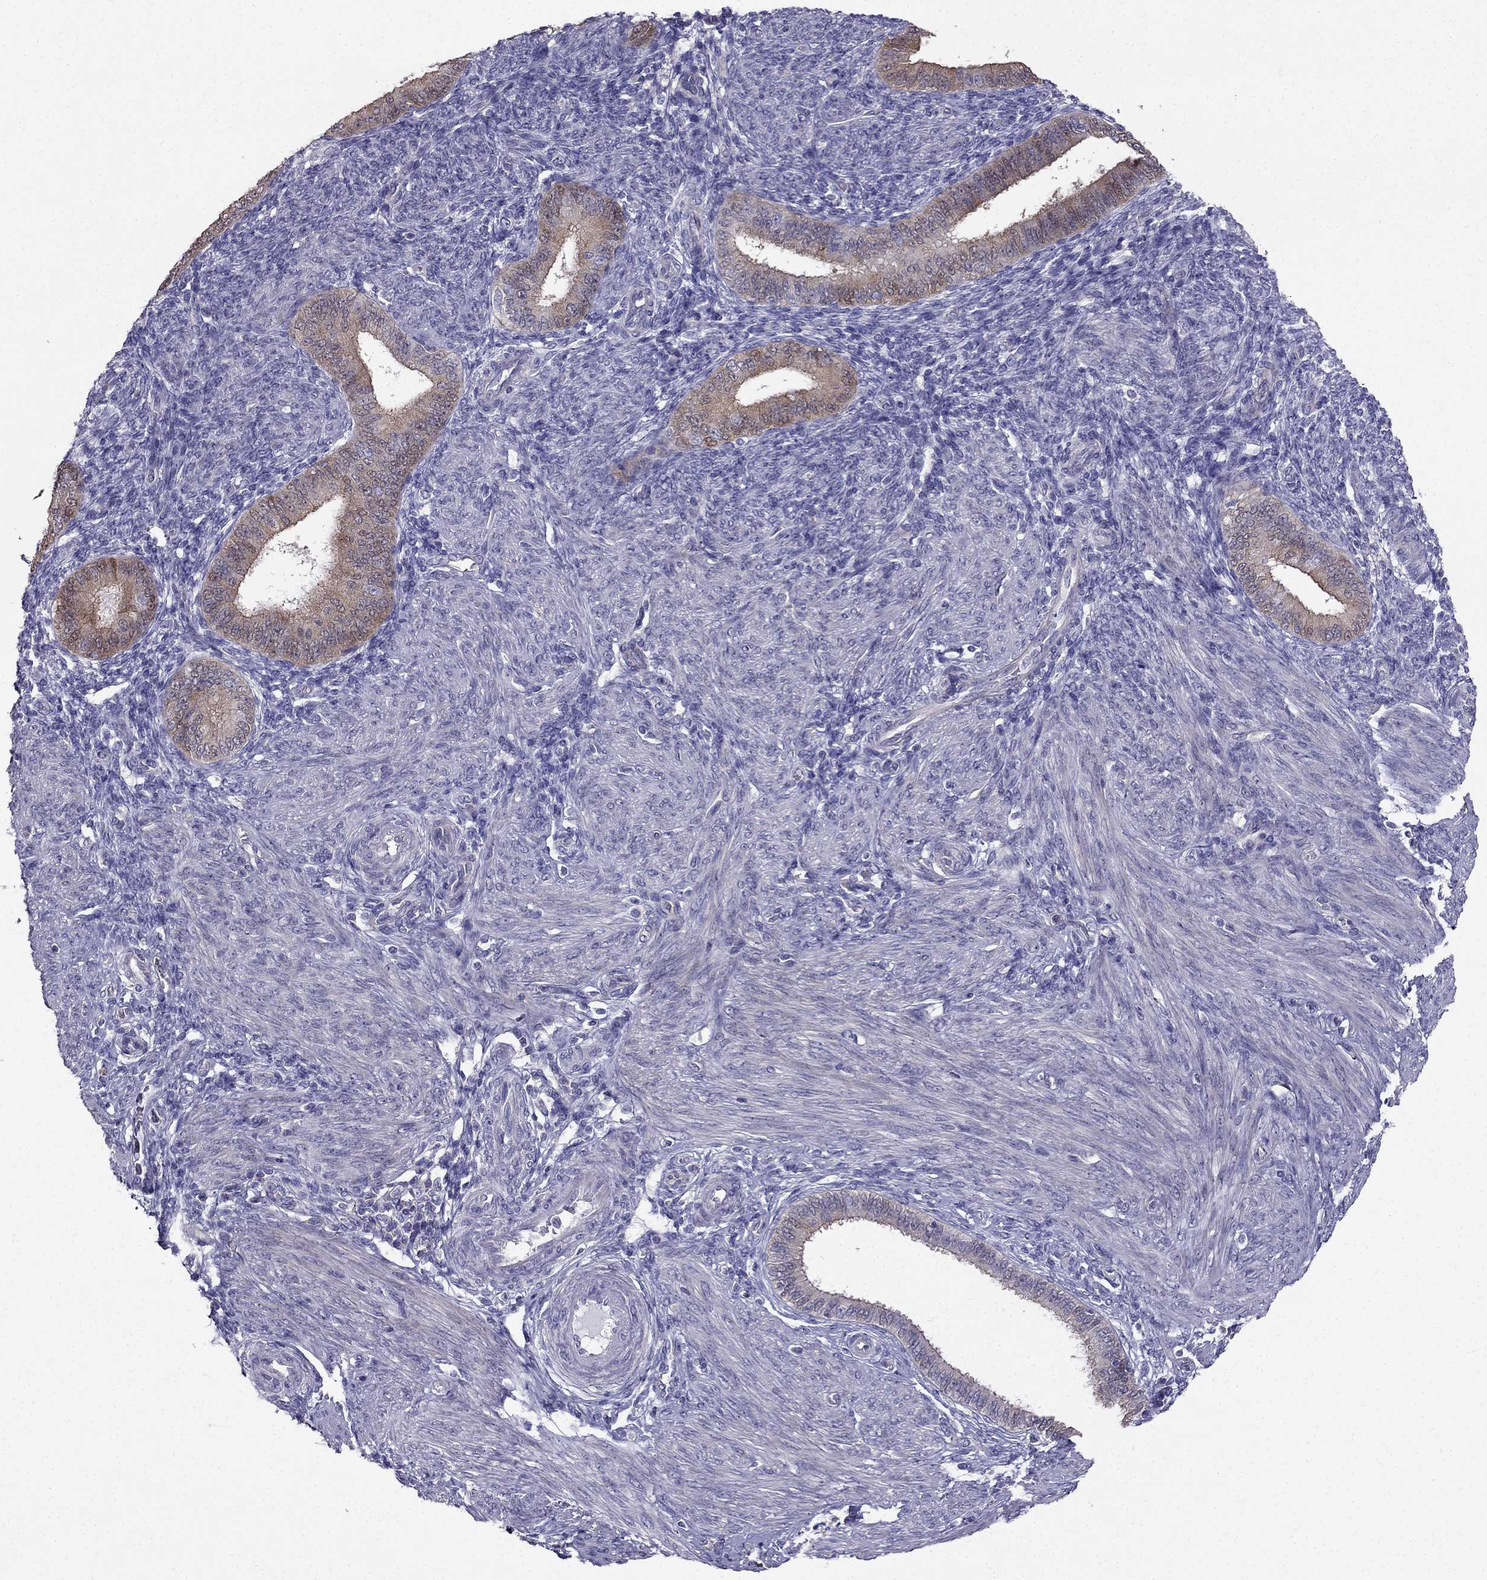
{"staining": {"intensity": "negative", "quantity": "none", "location": "none"}, "tissue": "endometrium", "cell_type": "Cells in endometrial stroma", "image_type": "normal", "snomed": [{"axis": "morphology", "description": "Normal tissue, NOS"}, {"axis": "topography", "description": "Endometrium"}], "caption": "Human endometrium stained for a protein using immunohistochemistry (IHC) exhibits no expression in cells in endometrial stroma.", "gene": "AS3MT", "patient": {"sex": "female", "age": 39}}